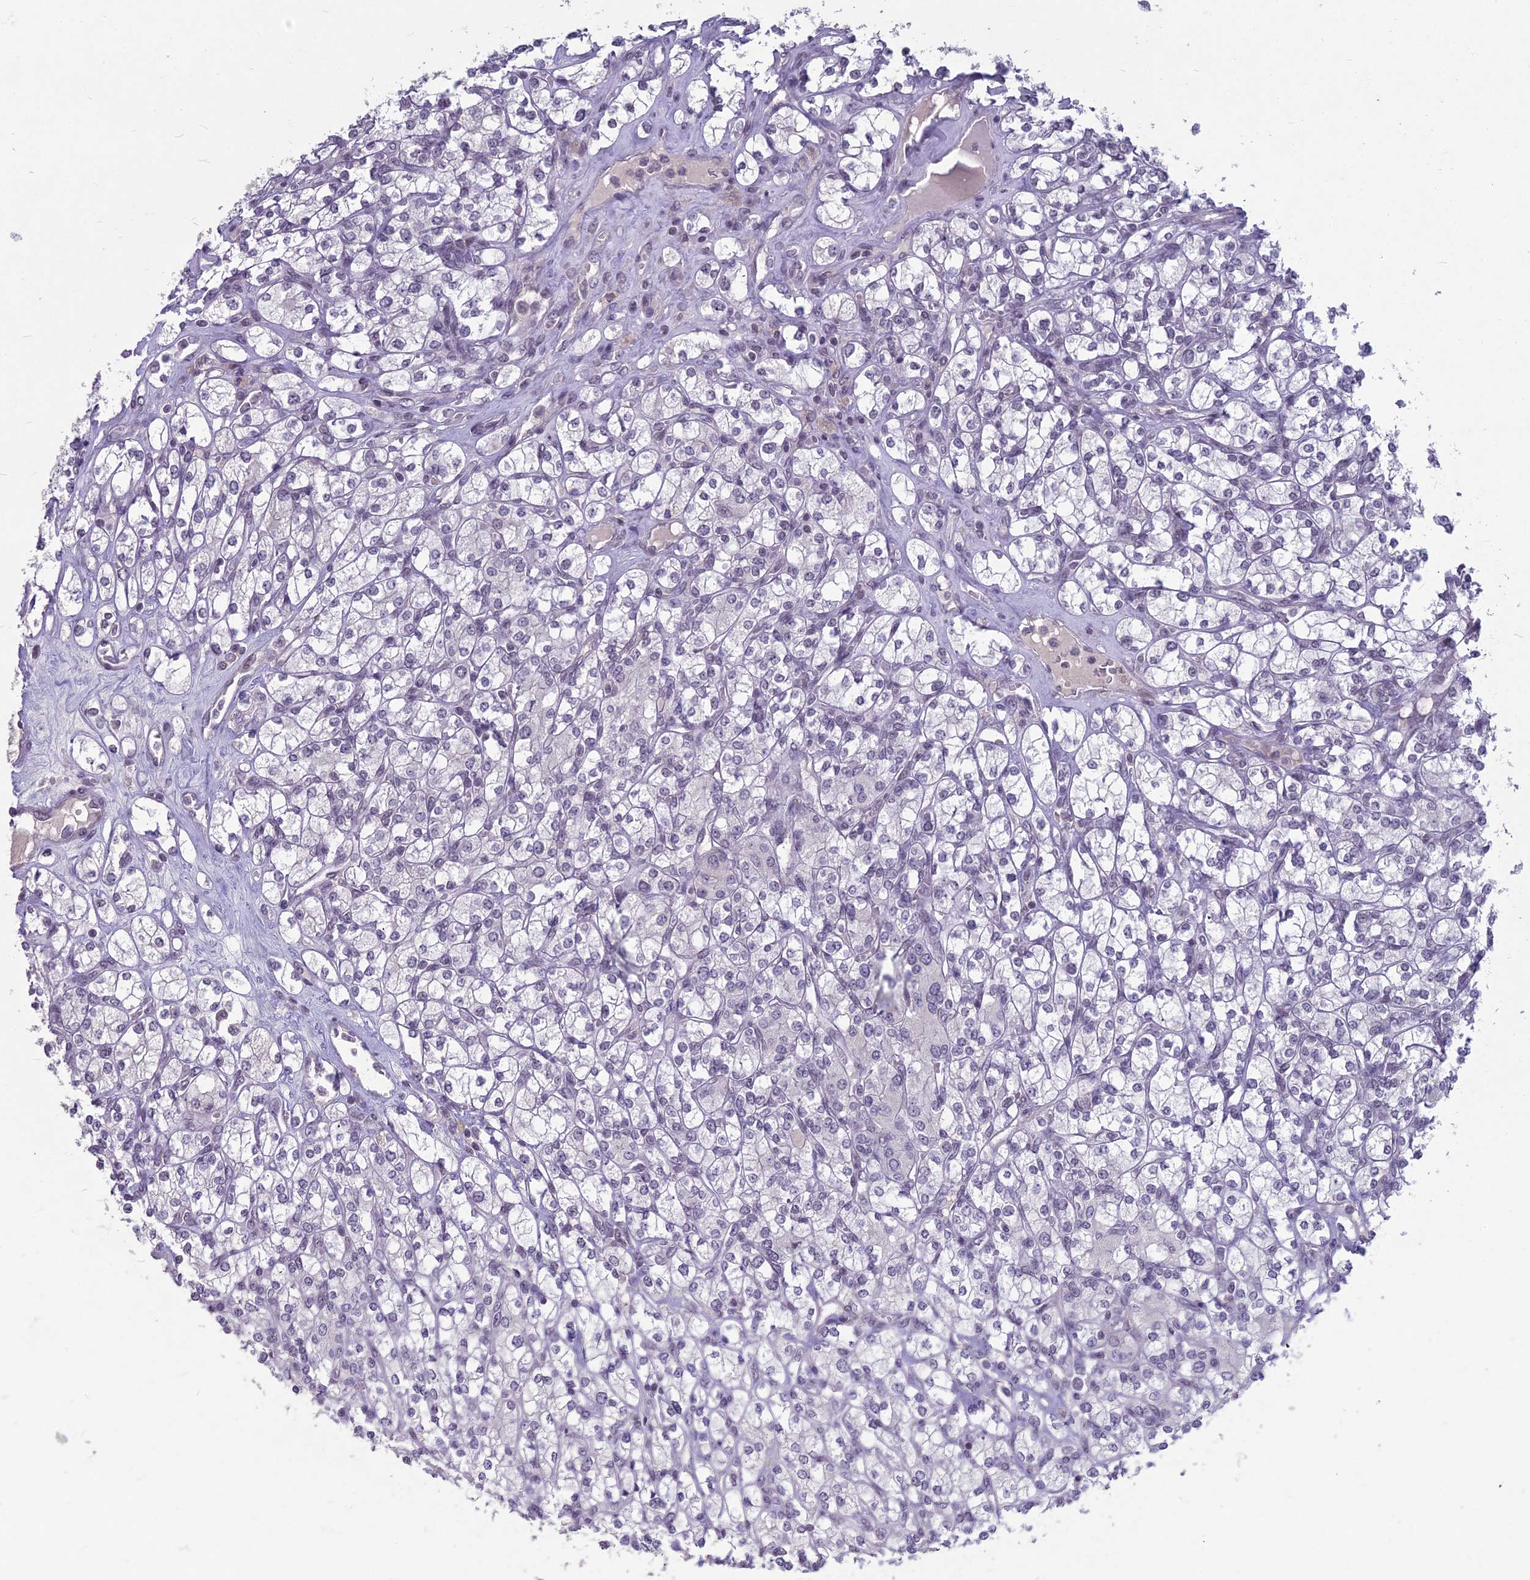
{"staining": {"intensity": "negative", "quantity": "none", "location": "none"}, "tissue": "renal cancer", "cell_type": "Tumor cells", "image_type": "cancer", "snomed": [{"axis": "morphology", "description": "Adenocarcinoma, NOS"}, {"axis": "topography", "description": "Kidney"}], "caption": "Micrograph shows no significant protein staining in tumor cells of renal adenocarcinoma.", "gene": "KAT7", "patient": {"sex": "male", "age": 77}}